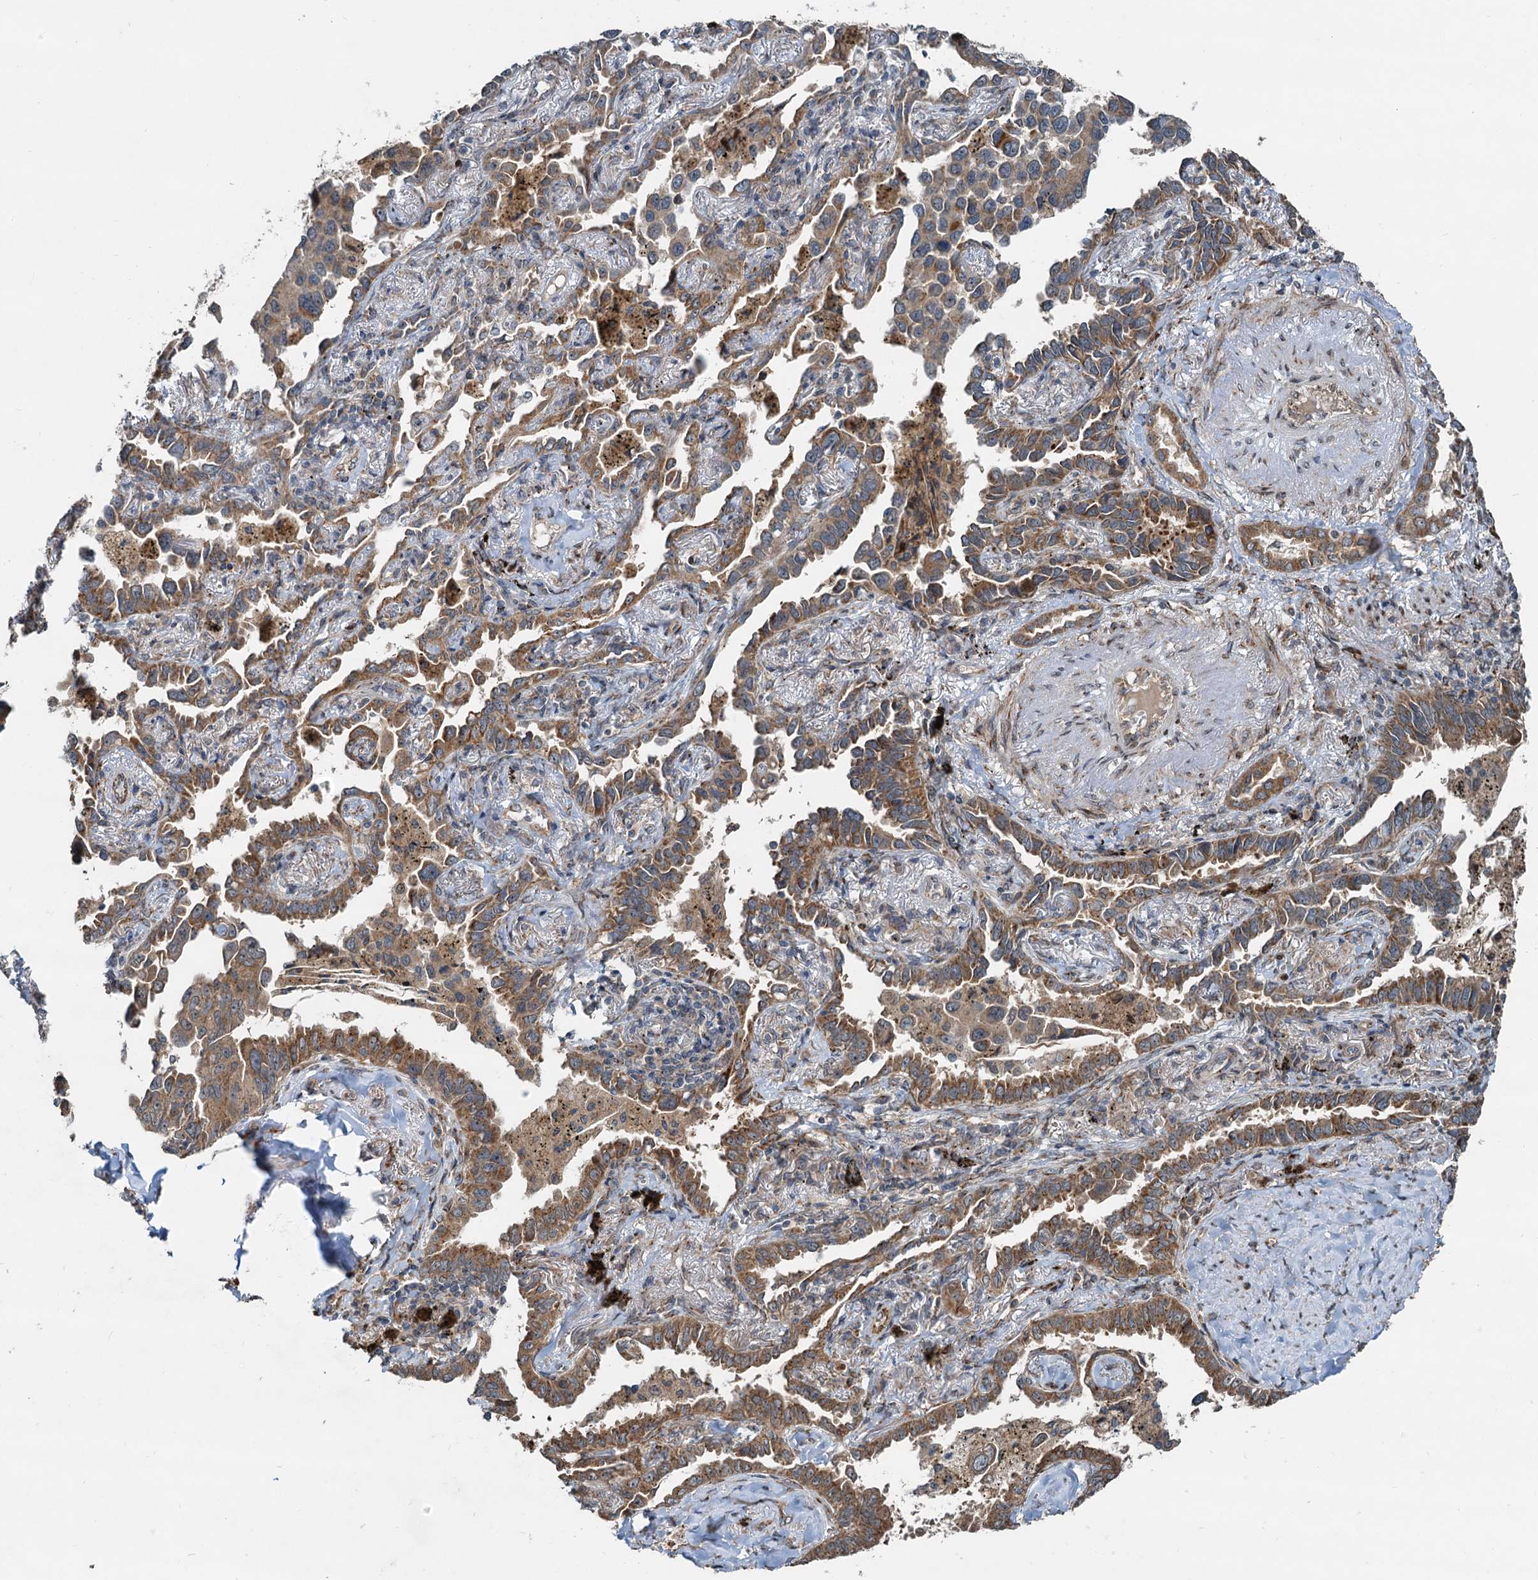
{"staining": {"intensity": "moderate", "quantity": ">75%", "location": "cytoplasmic/membranous"}, "tissue": "lung cancer", "cell_type": "Tumor cells", "image_type": "cancer", "snomed": [{"axis": "morphology", "description": "Adenocarcinoma, NOS"}, {"axis": "topography", "description": "Lung"}], "caption": "Immunohistochemical staining of human lung cancer (adenocarcinoma) reveals medium levels of moderate cytoplasmic/membranous protein staining in about >75% of tumor cells.", "gene": "CEP68", "patient": {"sex": "male", "age": 67}}